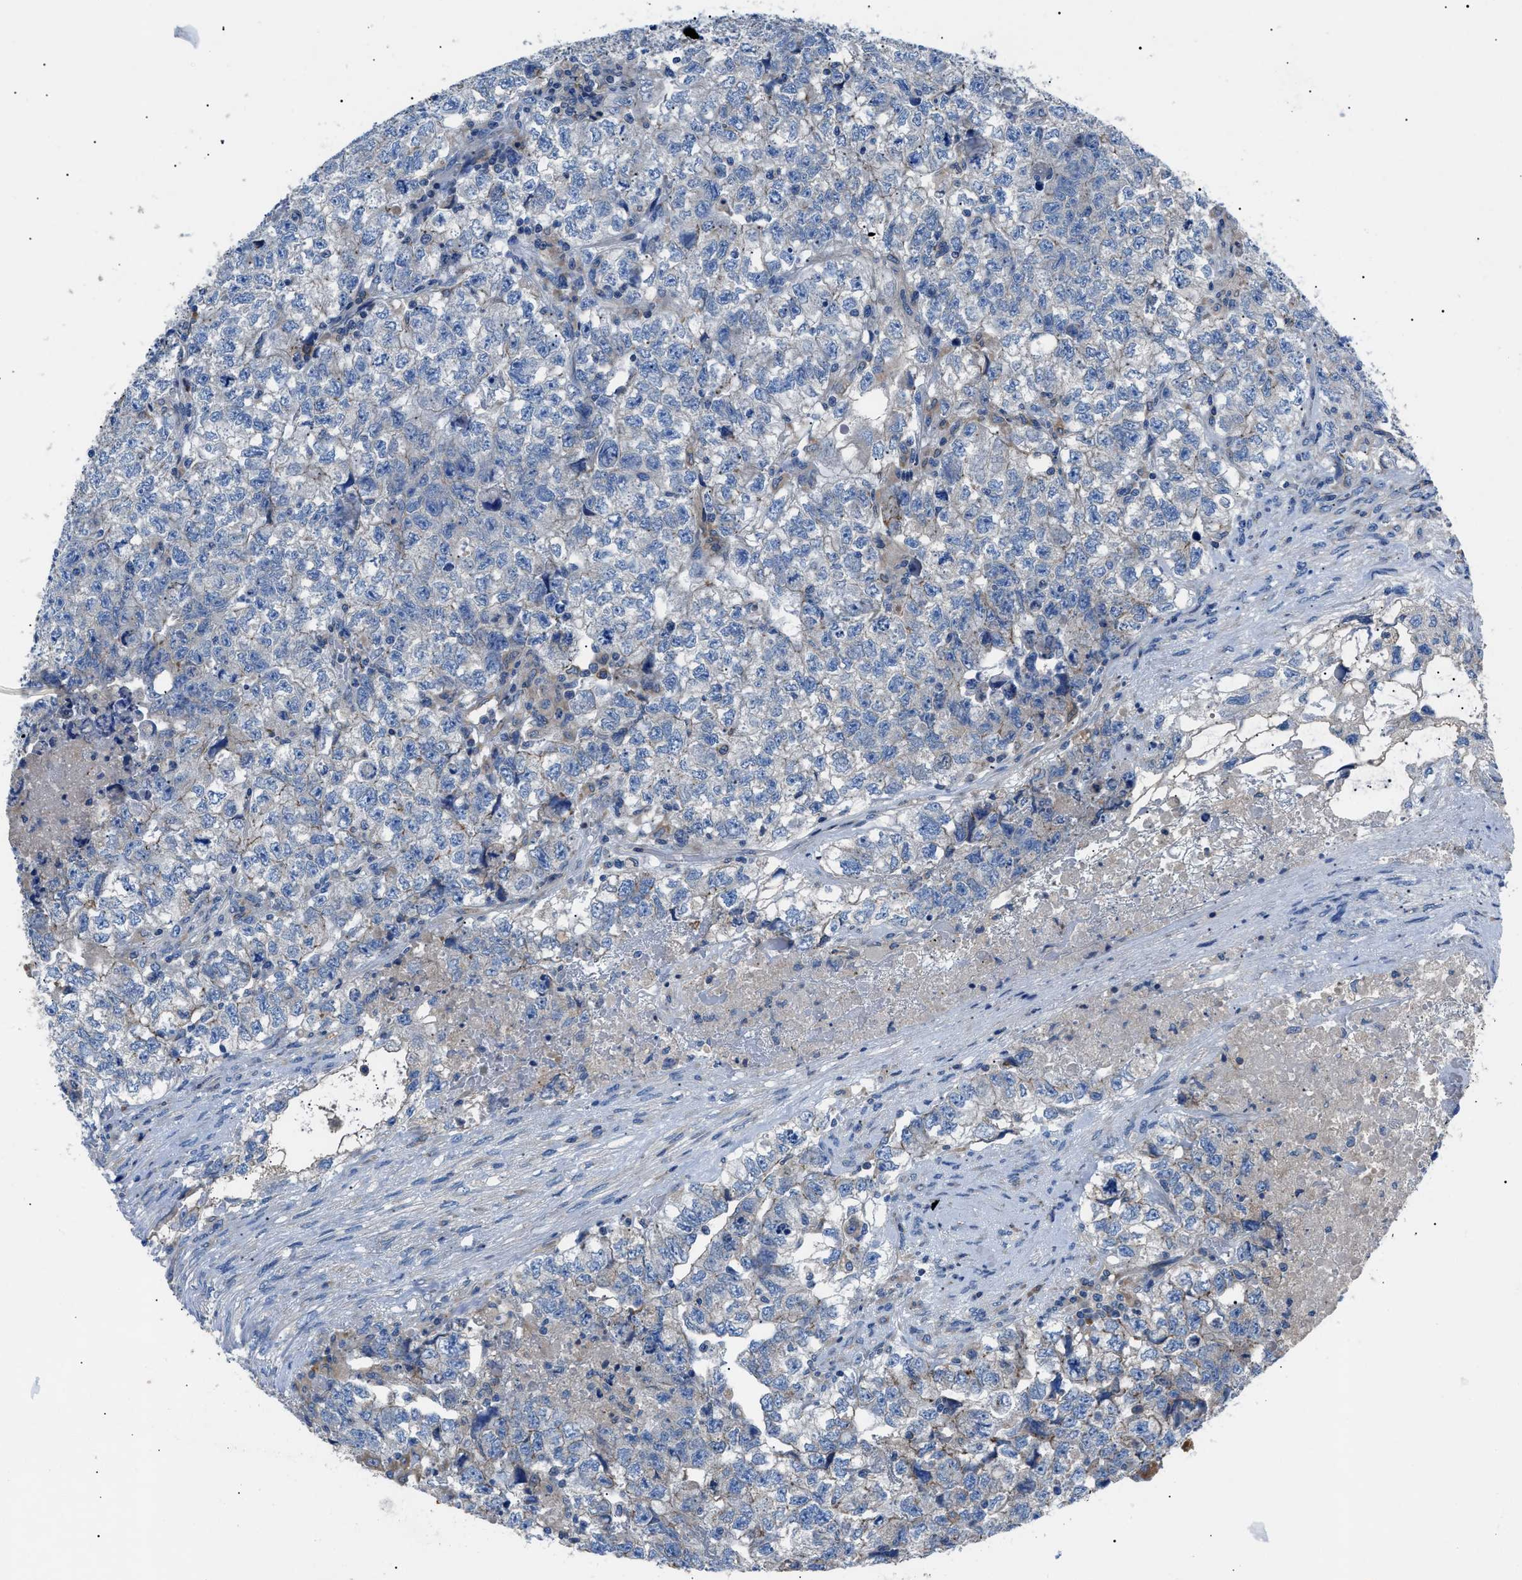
{"staining": {"intensity": "weak", "quantity": "<25%", "location": "cytoplasmic/membranous"}, "tissue": "testis cancer", "cell_type": "Tumor cells", "image_type": "cancer", "snomed": [{"axis": "morphology", "description": "Carcinoma, Embryonal, NOS"}, {"axis": "topography", "description": "Testis"}], "caption": "Photomicrograph shows no protein expression in tumor cells of testis embryonal carcinoma tissue.", "gene": "ZDHHC24", "patient": {"sex": "male", "age": 36}}